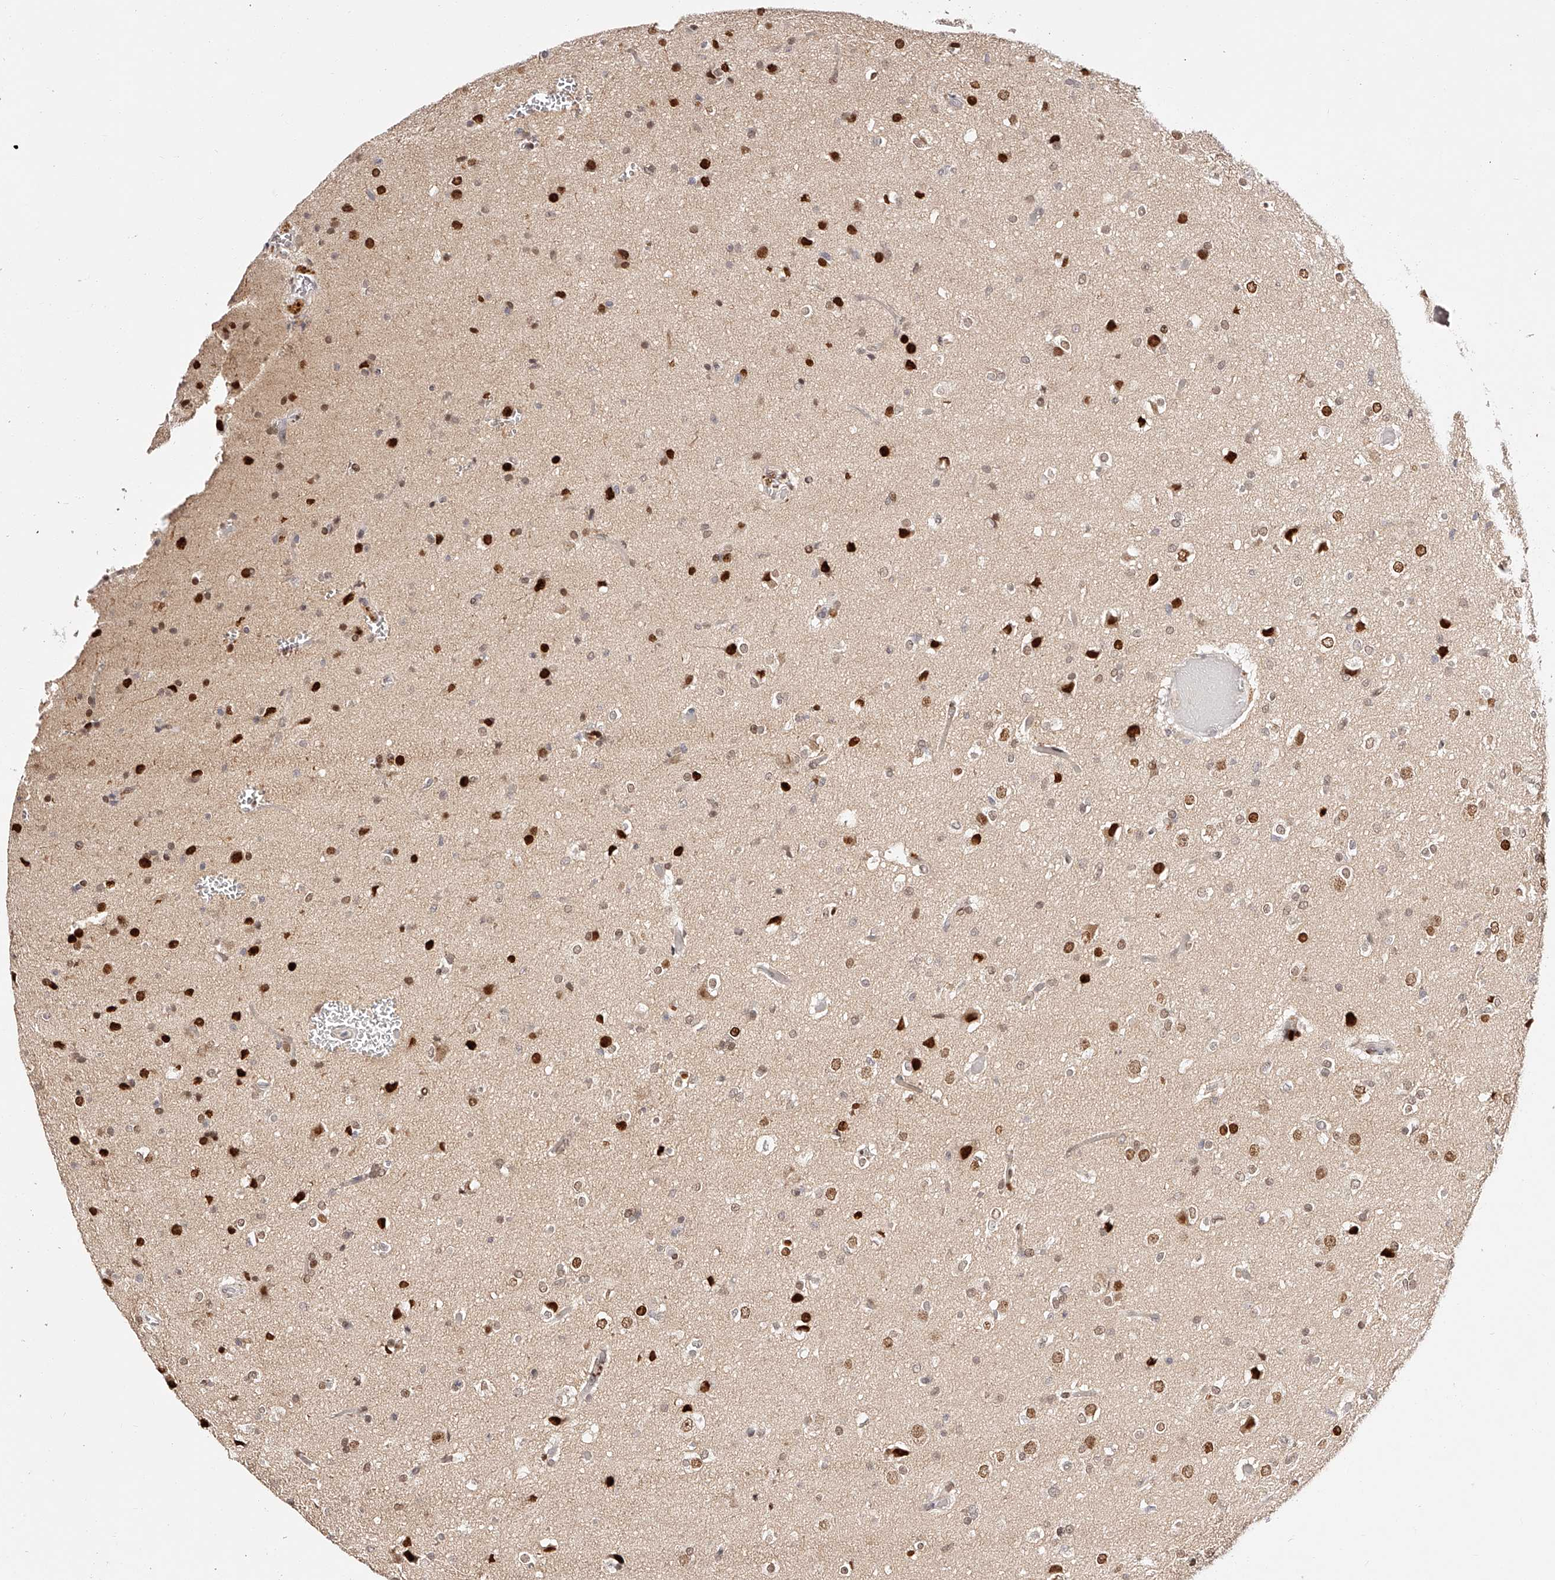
{"staining": {"intensity": "moderate", "quantity": ">75%", "location": "nuclear"}, "tissue": "glioma", "cell_type": "Tumor cells", "image_type": "cancer", "snomed": [{"axis": "morphology", "description": "Glioma, malignant, Low grade"}, {"axis": "topography", "description": "Brain"}], "caption": "An image showing moderate nuclear staining in about >75% of tumor cells in low-grade glioma (malignant), as visualized by brown immunohistochemical staining.", "gene": "USF3", "patient": {"sex": "male", "age": 65}}